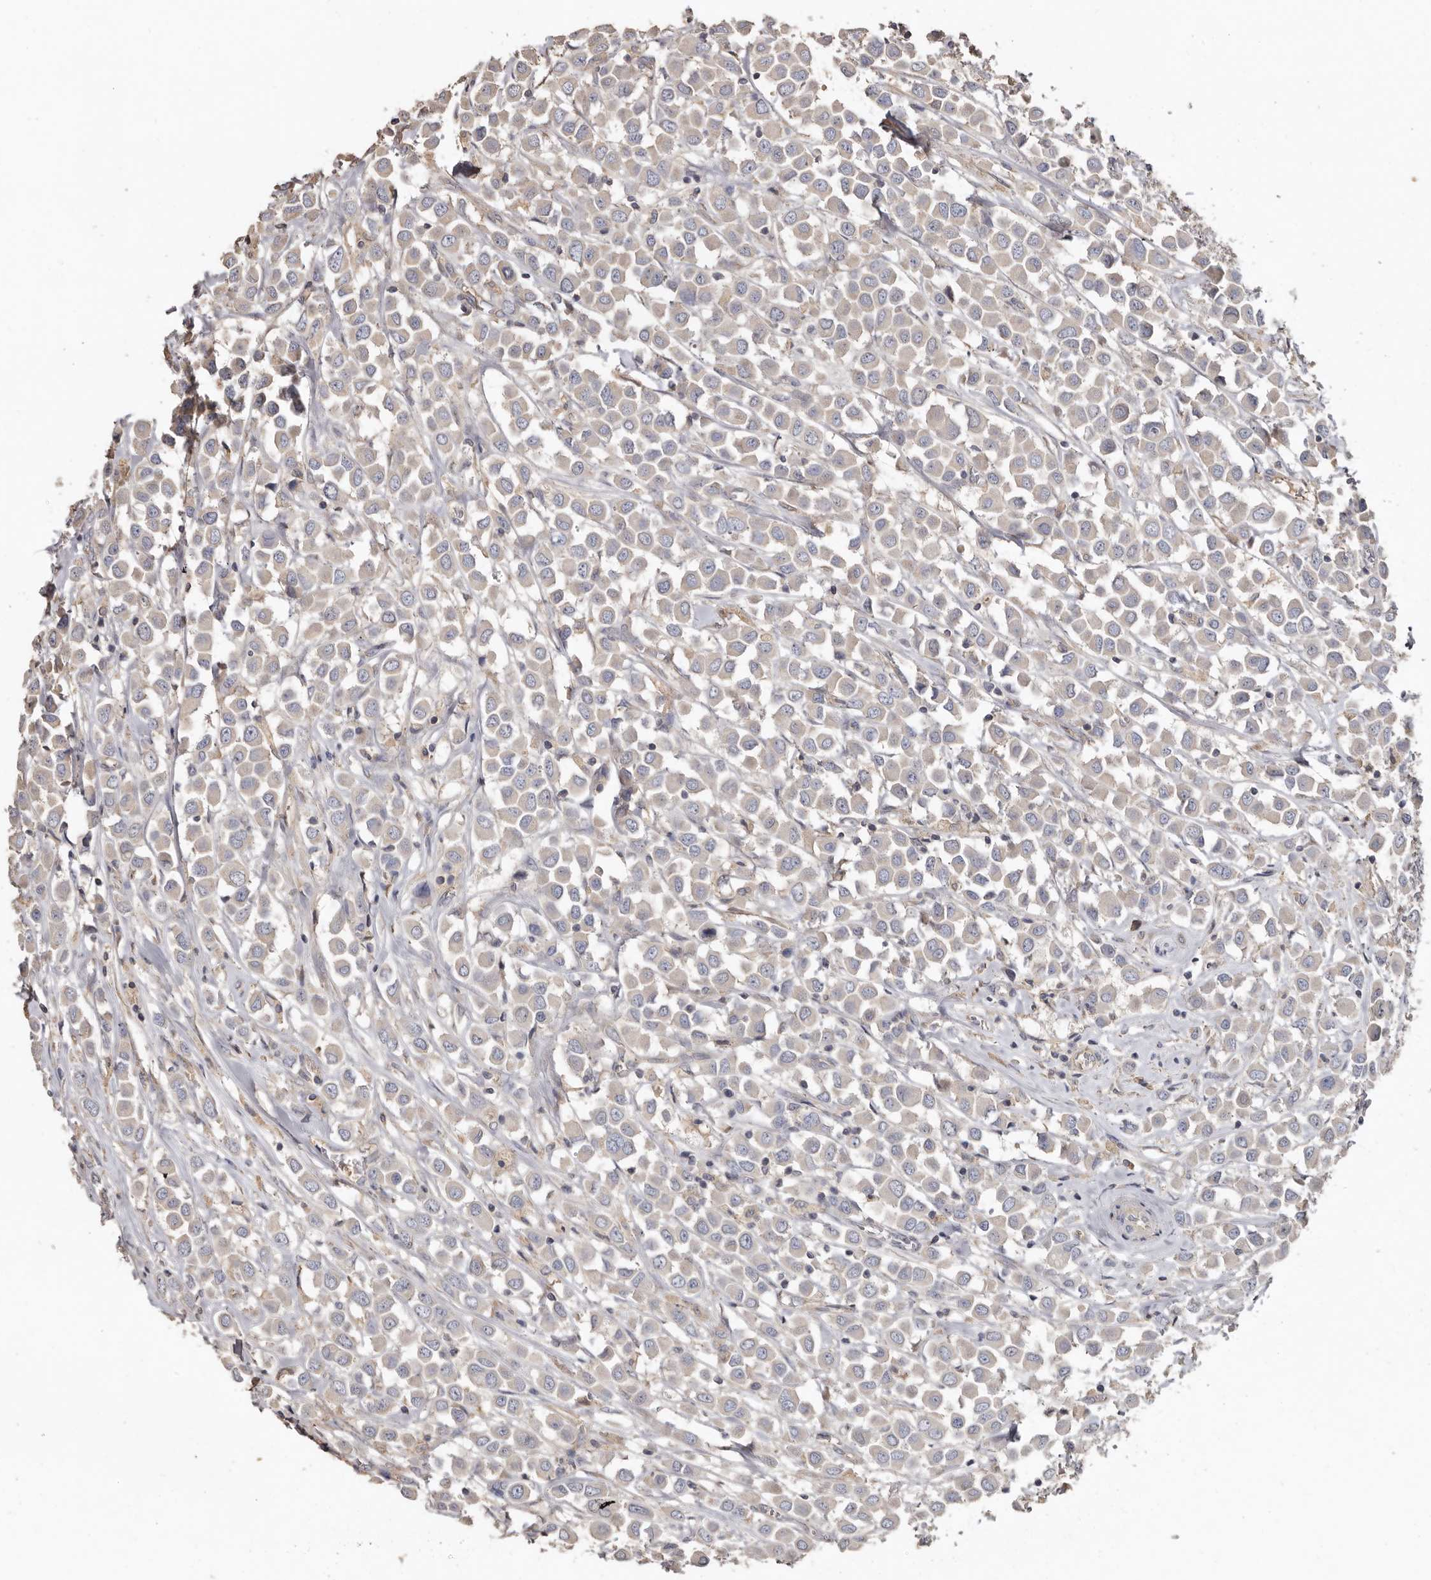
{"staining": {"intensity": "weak", "quantity": "25%-75%", "location": "cytoplasmic/membranous"}, "tissue": "breast cancer", "cell_type": "Tumor cells", "image_type": "cancer", "snomed": [{"axis": "morphology", "description": "Duct carcinoma"}, {"axis": "topography", "description": "Breast"}], "caption": "Immunohistochemistry (IHC) histopathology image of human breast cancer (infiltrating ductal carcinoma) stained for a protein (brown), which exhibits low levels of weak cytoplasmic/membranous positivity in about 25%-75% of tumor cells.", "gene": "FLCN", "patient": {"sex": "female", "age": 61}}